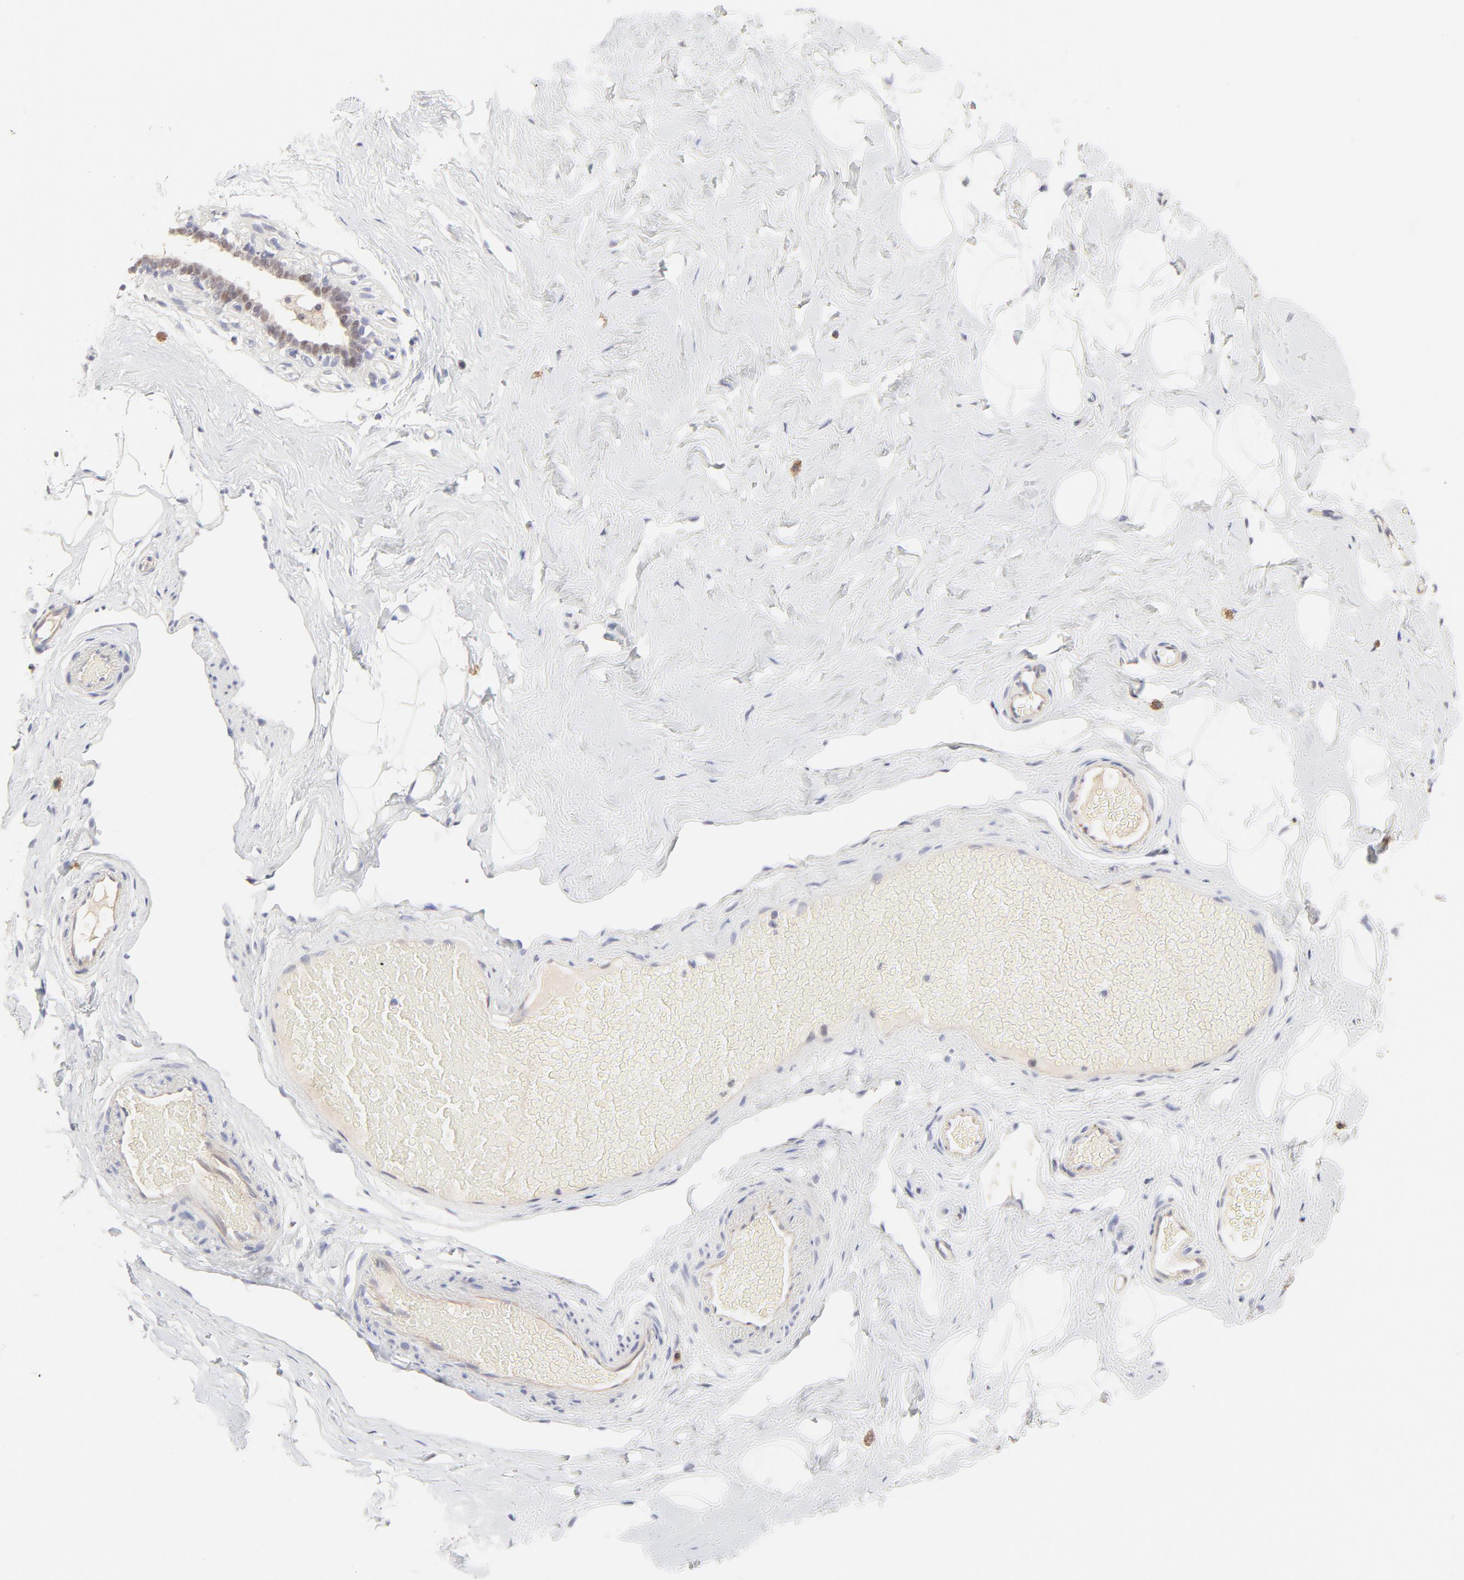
{"staining": {"intensity": "negative", "quantity": "none", "location": "none"}, "tissue": "breast", "cell_type": "Adipocytes", "image_type": "normal", "snomed": [{"axis": "morphology", "description": "Normal tissue, NOS"}, {"axis": "topography", "description": "Breast"}, {"axis": "topography", "description": "Soft tissue"}], "caption": "The micrograph demonstrates no staining of adipocytes in benign breast. (DAB immunohistochemistry visualized using brightfield microscopy, high magnification).", "gene": "ELF3", "patient": {"sex": "female", "age": 75}}